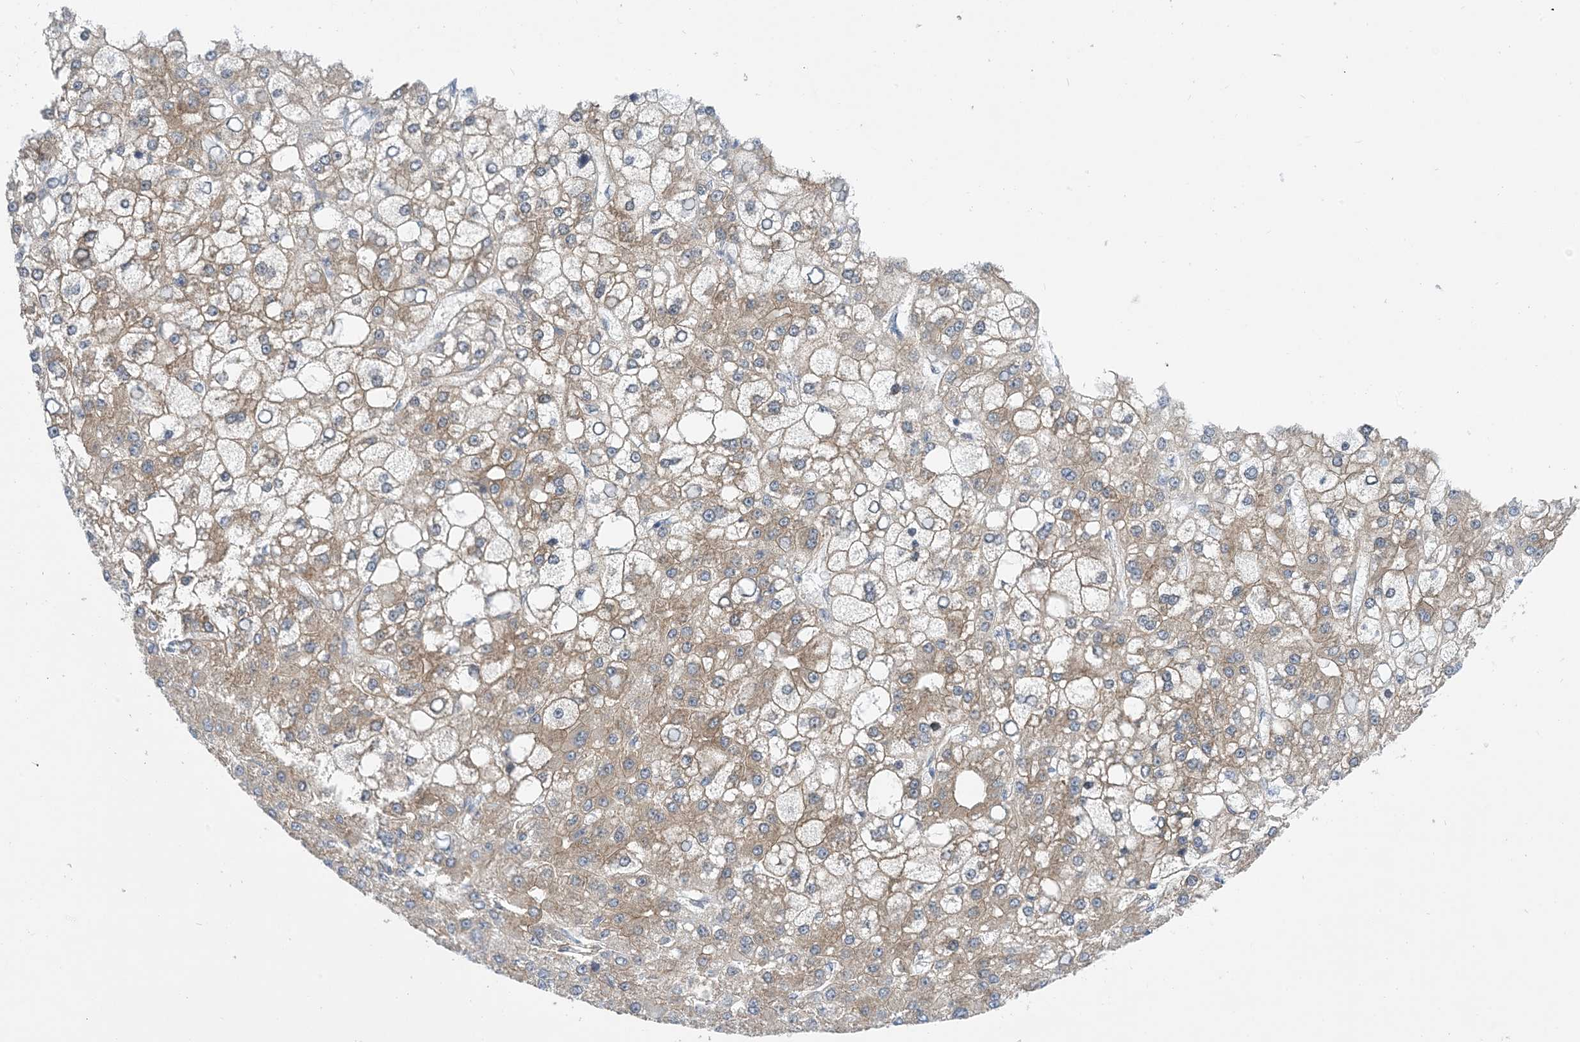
{"staining": {"intensity": "weak", "quantity": ">75%", "location": "cytoplasmic/membranous"}, "tissue": "liver cancer", "cell_type": "Tumor cells", "image_type": "cancer", "snomed": [{"axis": "morphology", "description": "Carcinoma, Hepatocellular, NOS"}, {"axis": "topography", "description": "Liver"}], "caption": "Immunohistochemical staining of human liver cancer (hepatocellular carcinoma) shows weak cytoplasmic/membranous protein expression in approximately >75% of tumor cells.", "gene": "EHBP1", "patient": {"sex": "male", "age": 67}}